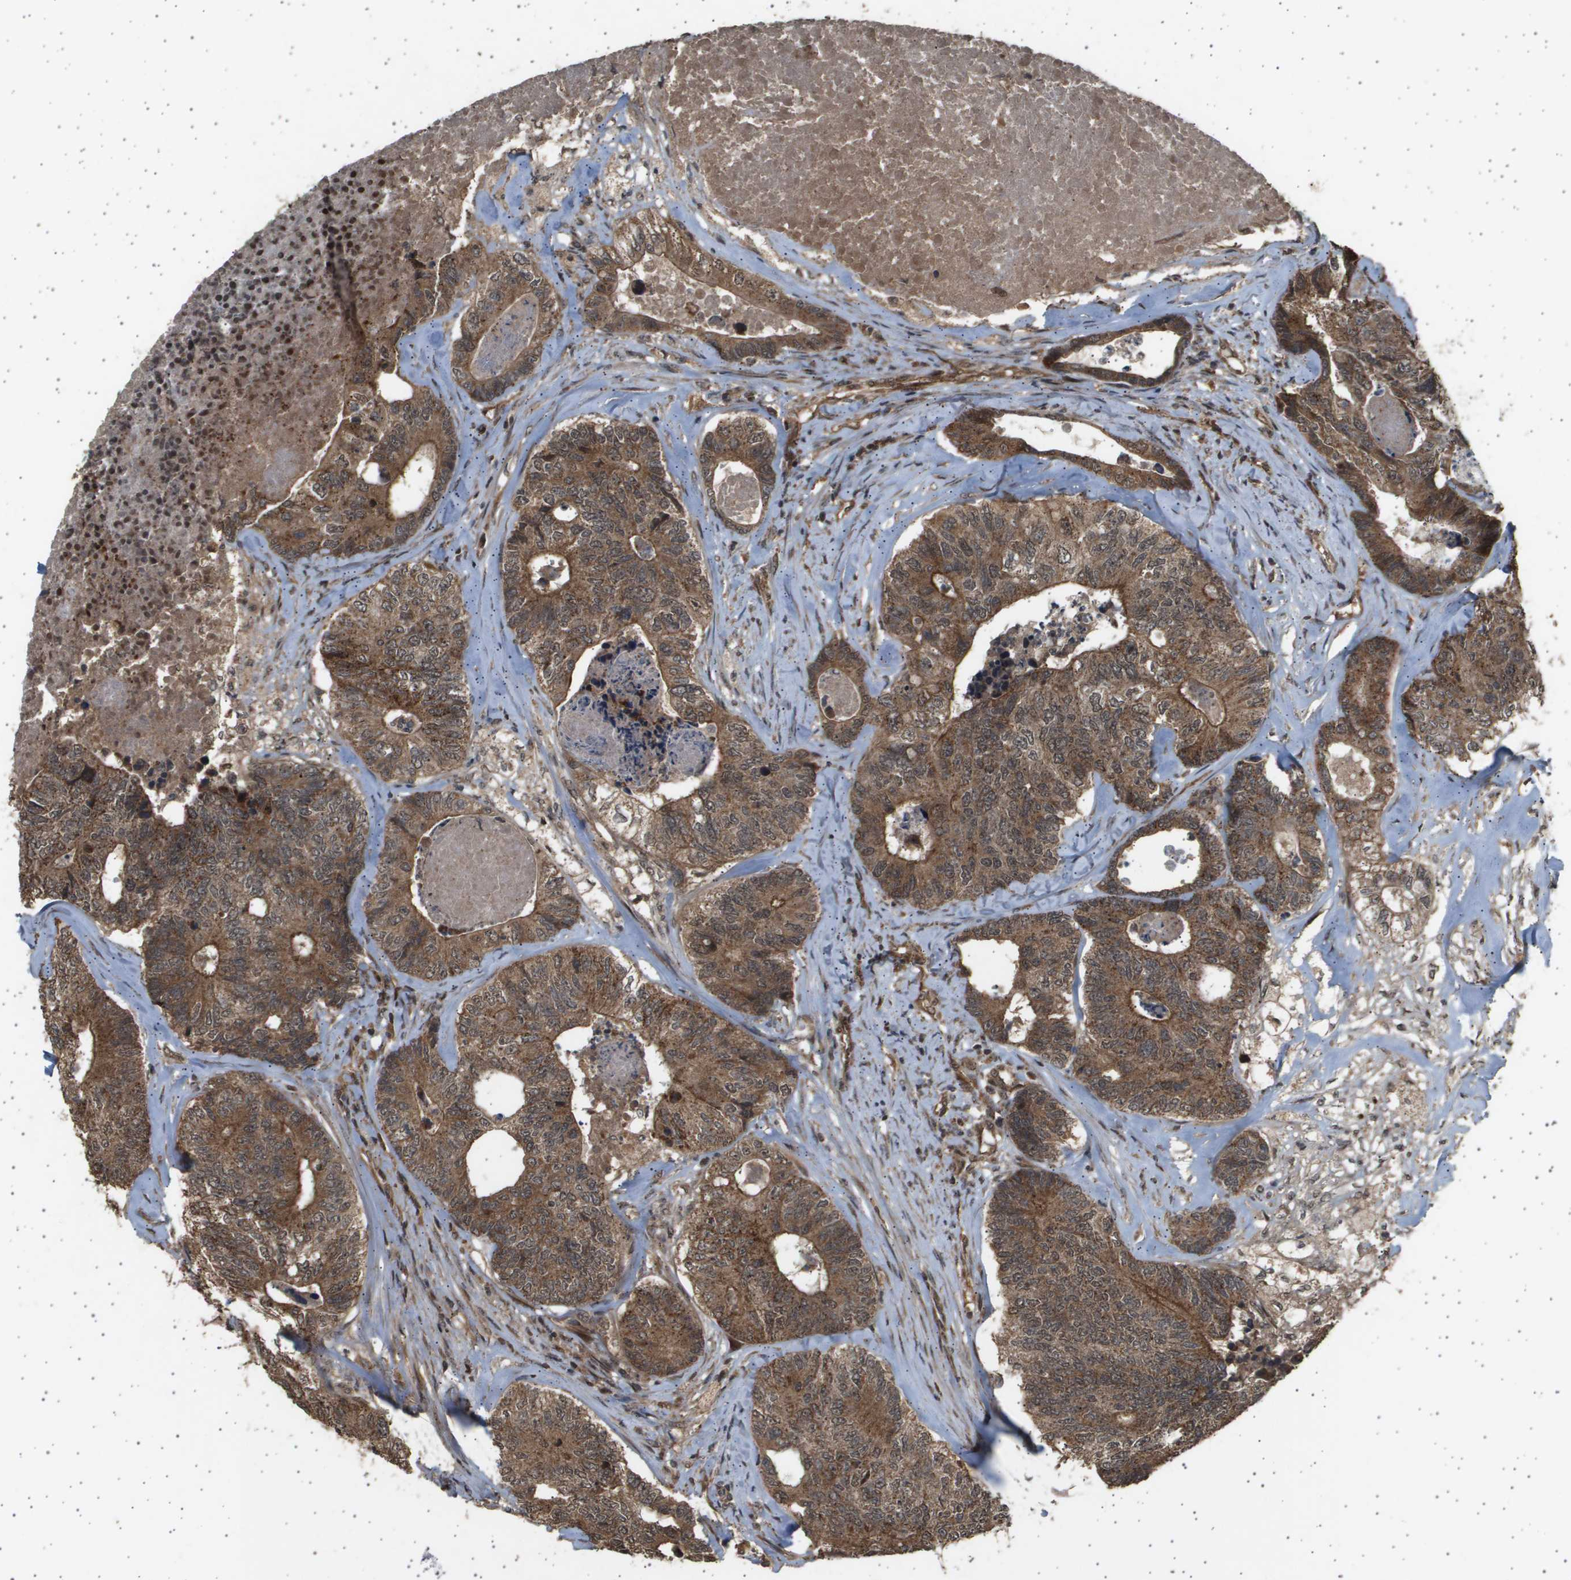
{"staining": {"intensity": "moderate", "quantity": ">75%", "location": "cytoplasmic/membranous,nuclear"}, "tissue": "colorectal cancer", "cell_type": "Tumor cells", "image_type": "cancer", "snomed": [{"axis": "morphology", "description": "Adenocarcinoma, NOS"}, {"axis": "topography", "description": "Colon"}], "caption": "Tumor cells show moderate cytoplasmic/membranous and nuclear positivity in approximately >75% of cells in colorectal cancer (adenocarcinoma).", "gene": "TNRC6A", "patient": {"sex": "female", "age": 67}}